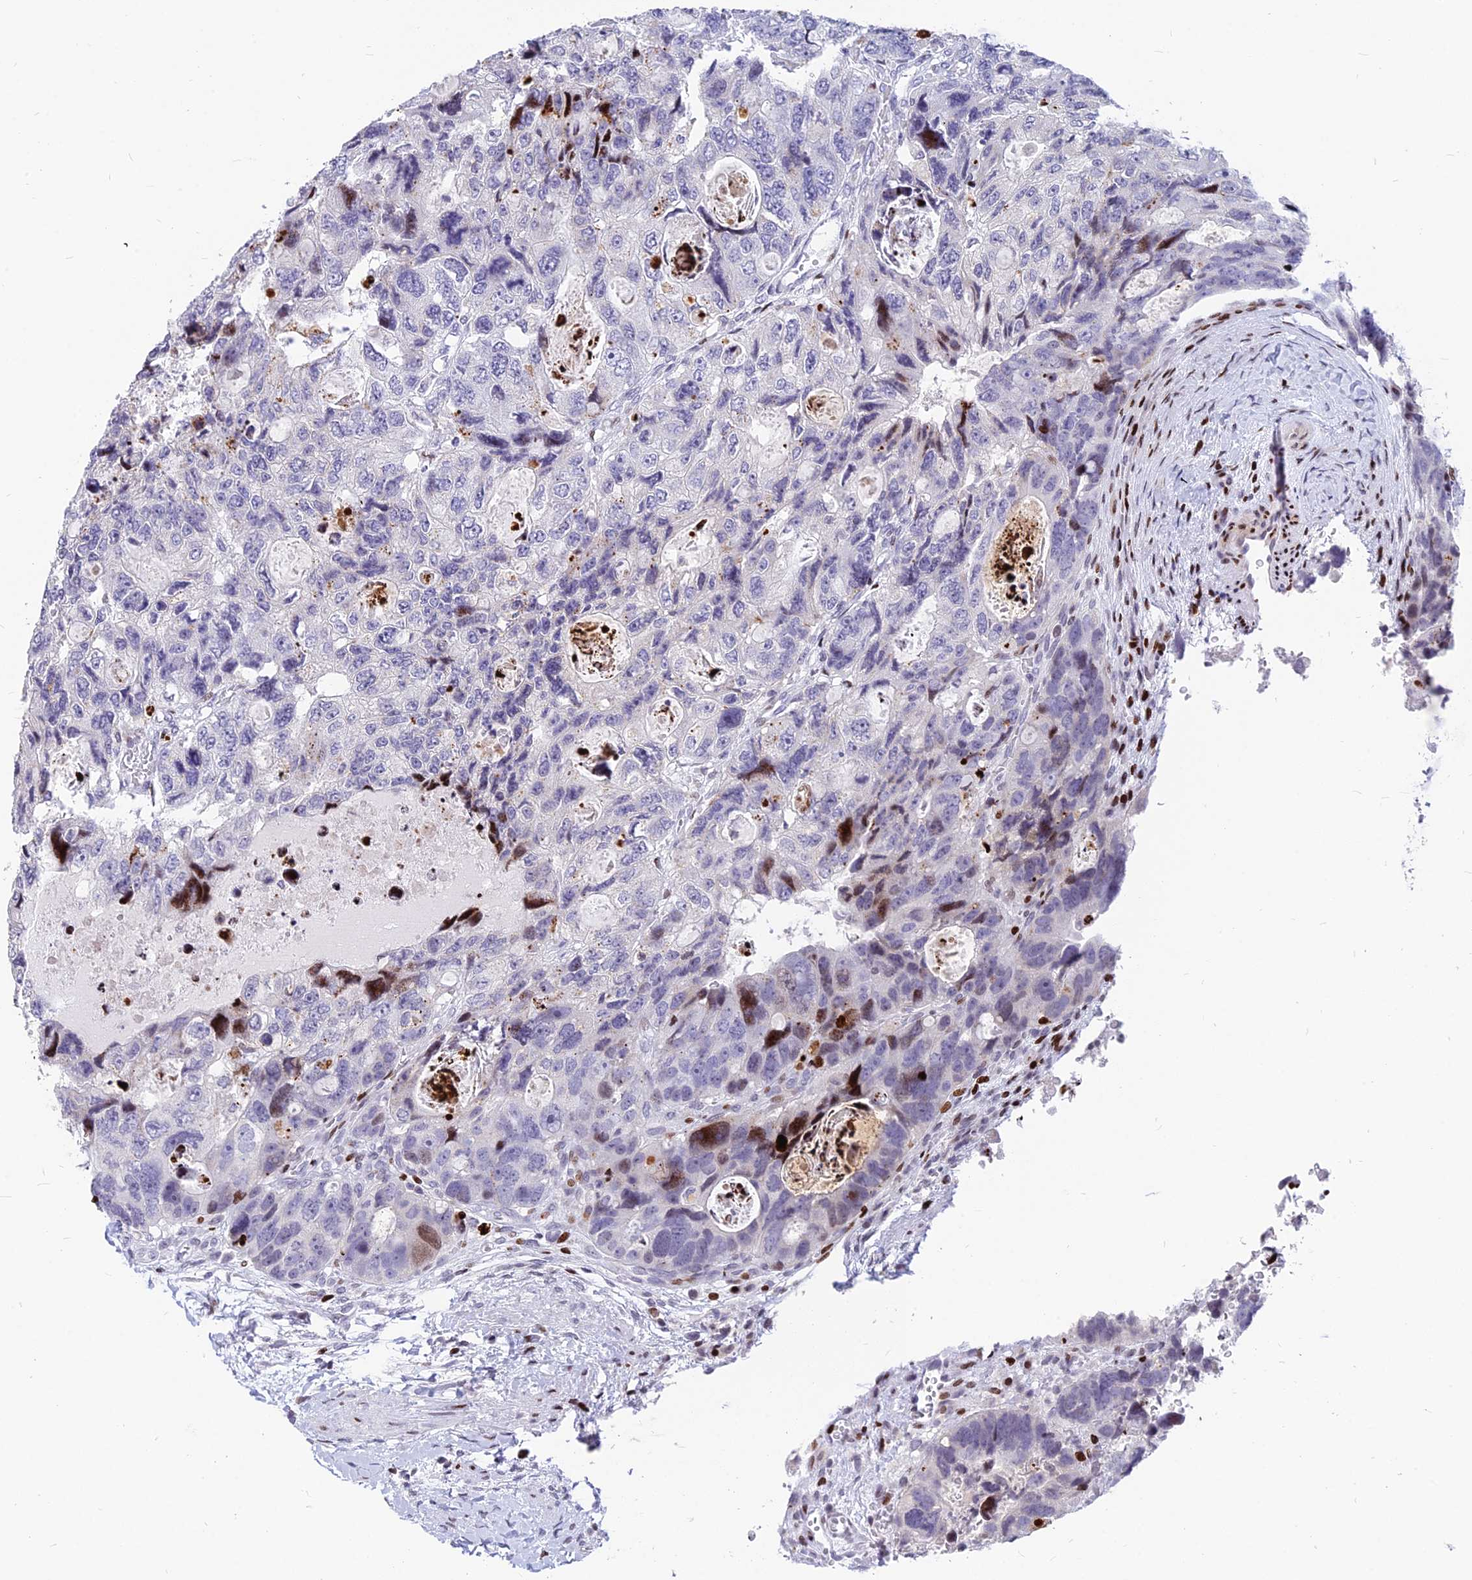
{"staining": {"intensity": "moderate", "quantity": "<25%", "location": "nuclear"}, "tissue": "colorectal cancer", "cell_type": "Tumor cells", "image_type": "cancer", "snomed": [{"axis": "morphology", "description": "Adenocarcinoma, NOS"}, {"axis": "topography", "description": "Rectum"}], "caption": "This image displays IHC staining of colorectal cancer, with low moderate nuclear positivity in approximately <25% of tumor cells.", "gene": "PRPS1", "patient": {"sex": "male", "age": 59}}